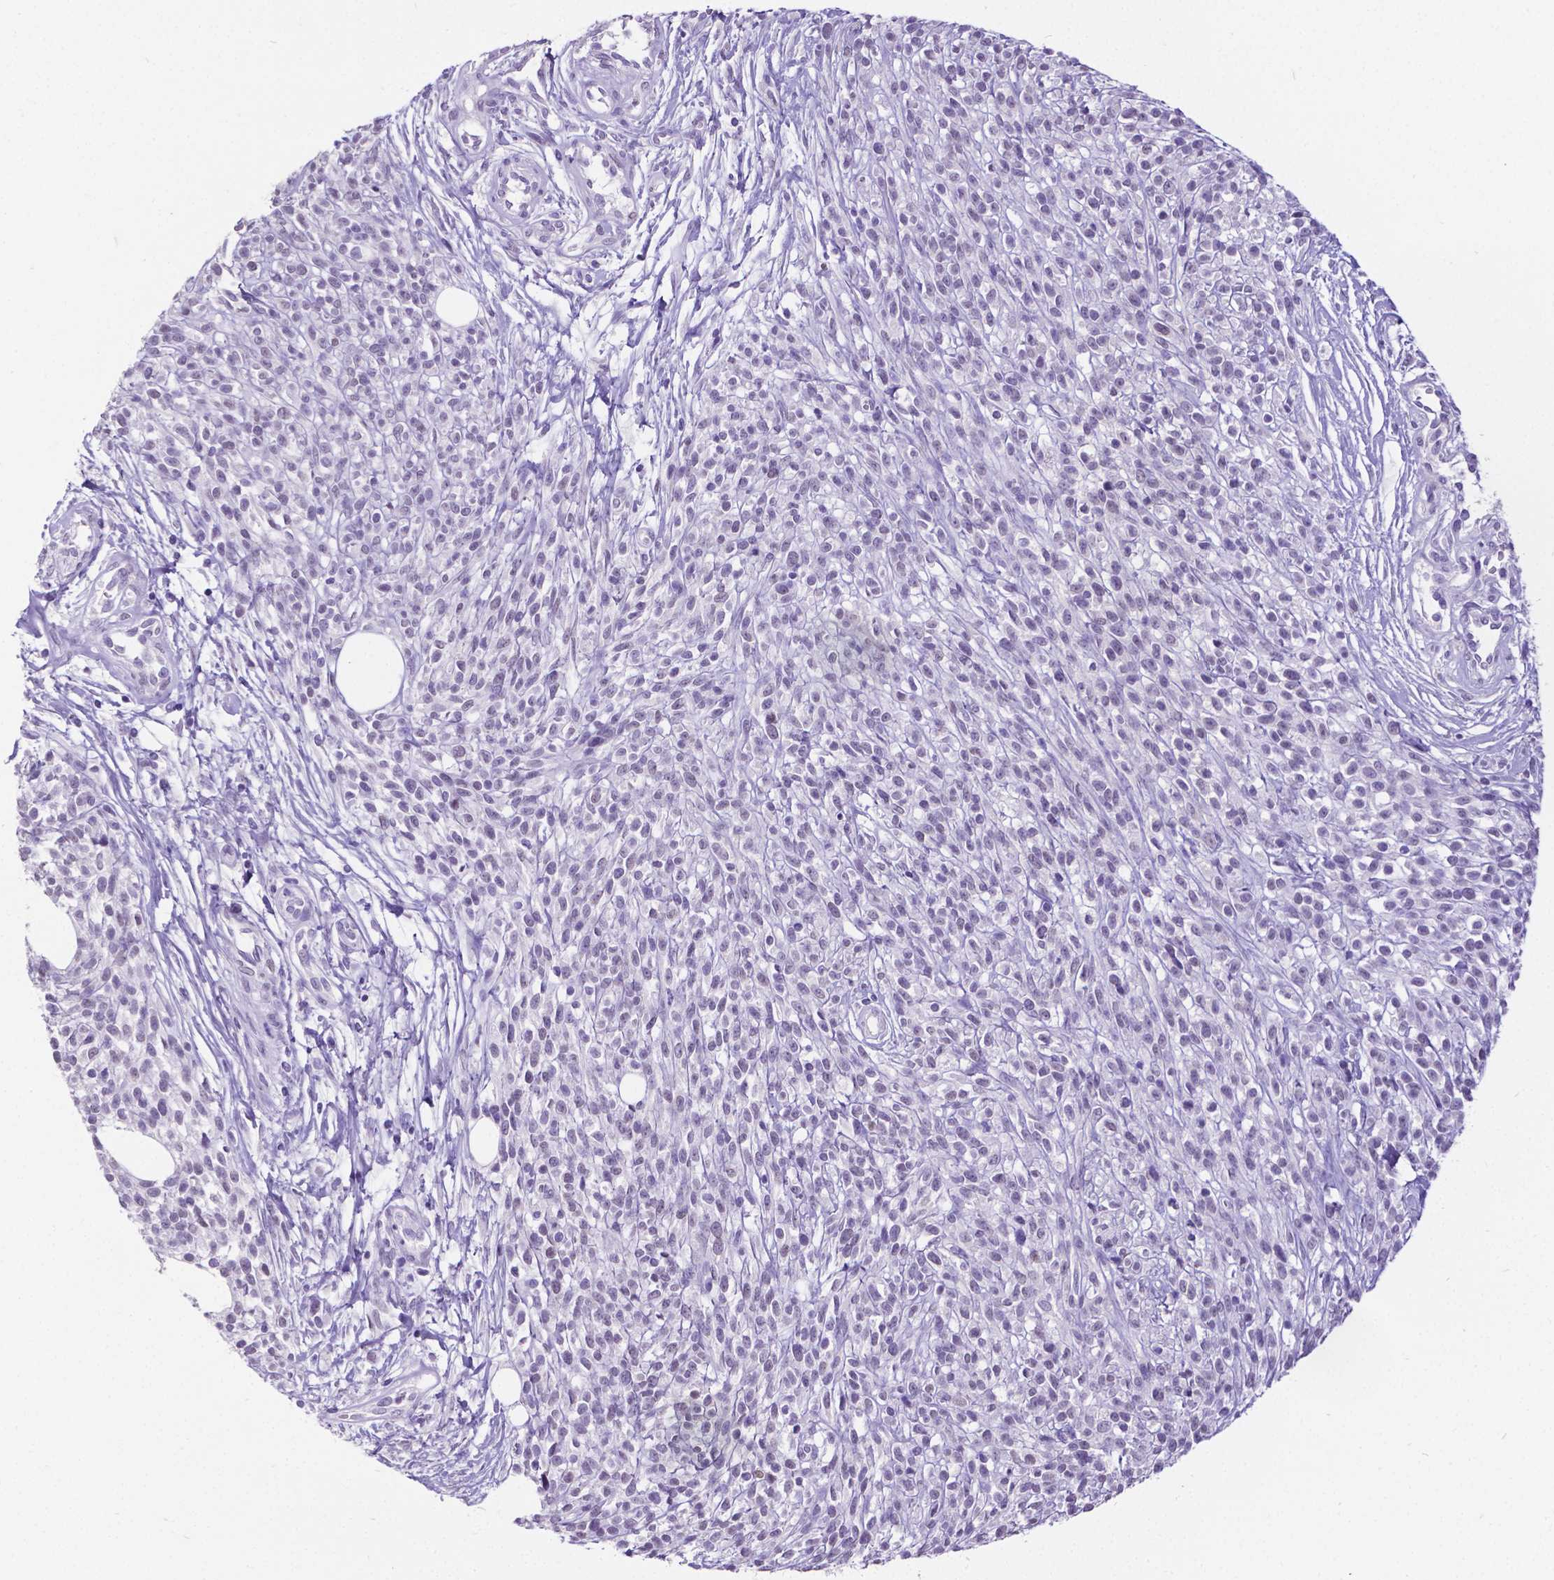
{"staining": {"intensity": "negative", "quantity": "none", "location": "none"}, "tissue": "melanoma", "cell_type": "Tumor cells", "image_type": "cancer", "snomed": [{"axis": "morphology", "description": "Malignant melanoma, NOS"}, {"axis": "topography", "description": "Skin"}, {"axis": "topography", "description": "Skin of trunk"}], "caption": "This is an immunohistochemistry histopathology image of melanoma. There is no expression in tumor cells.", "gene": "SATB2", "patient": {"sex": "male", "age": 74}}